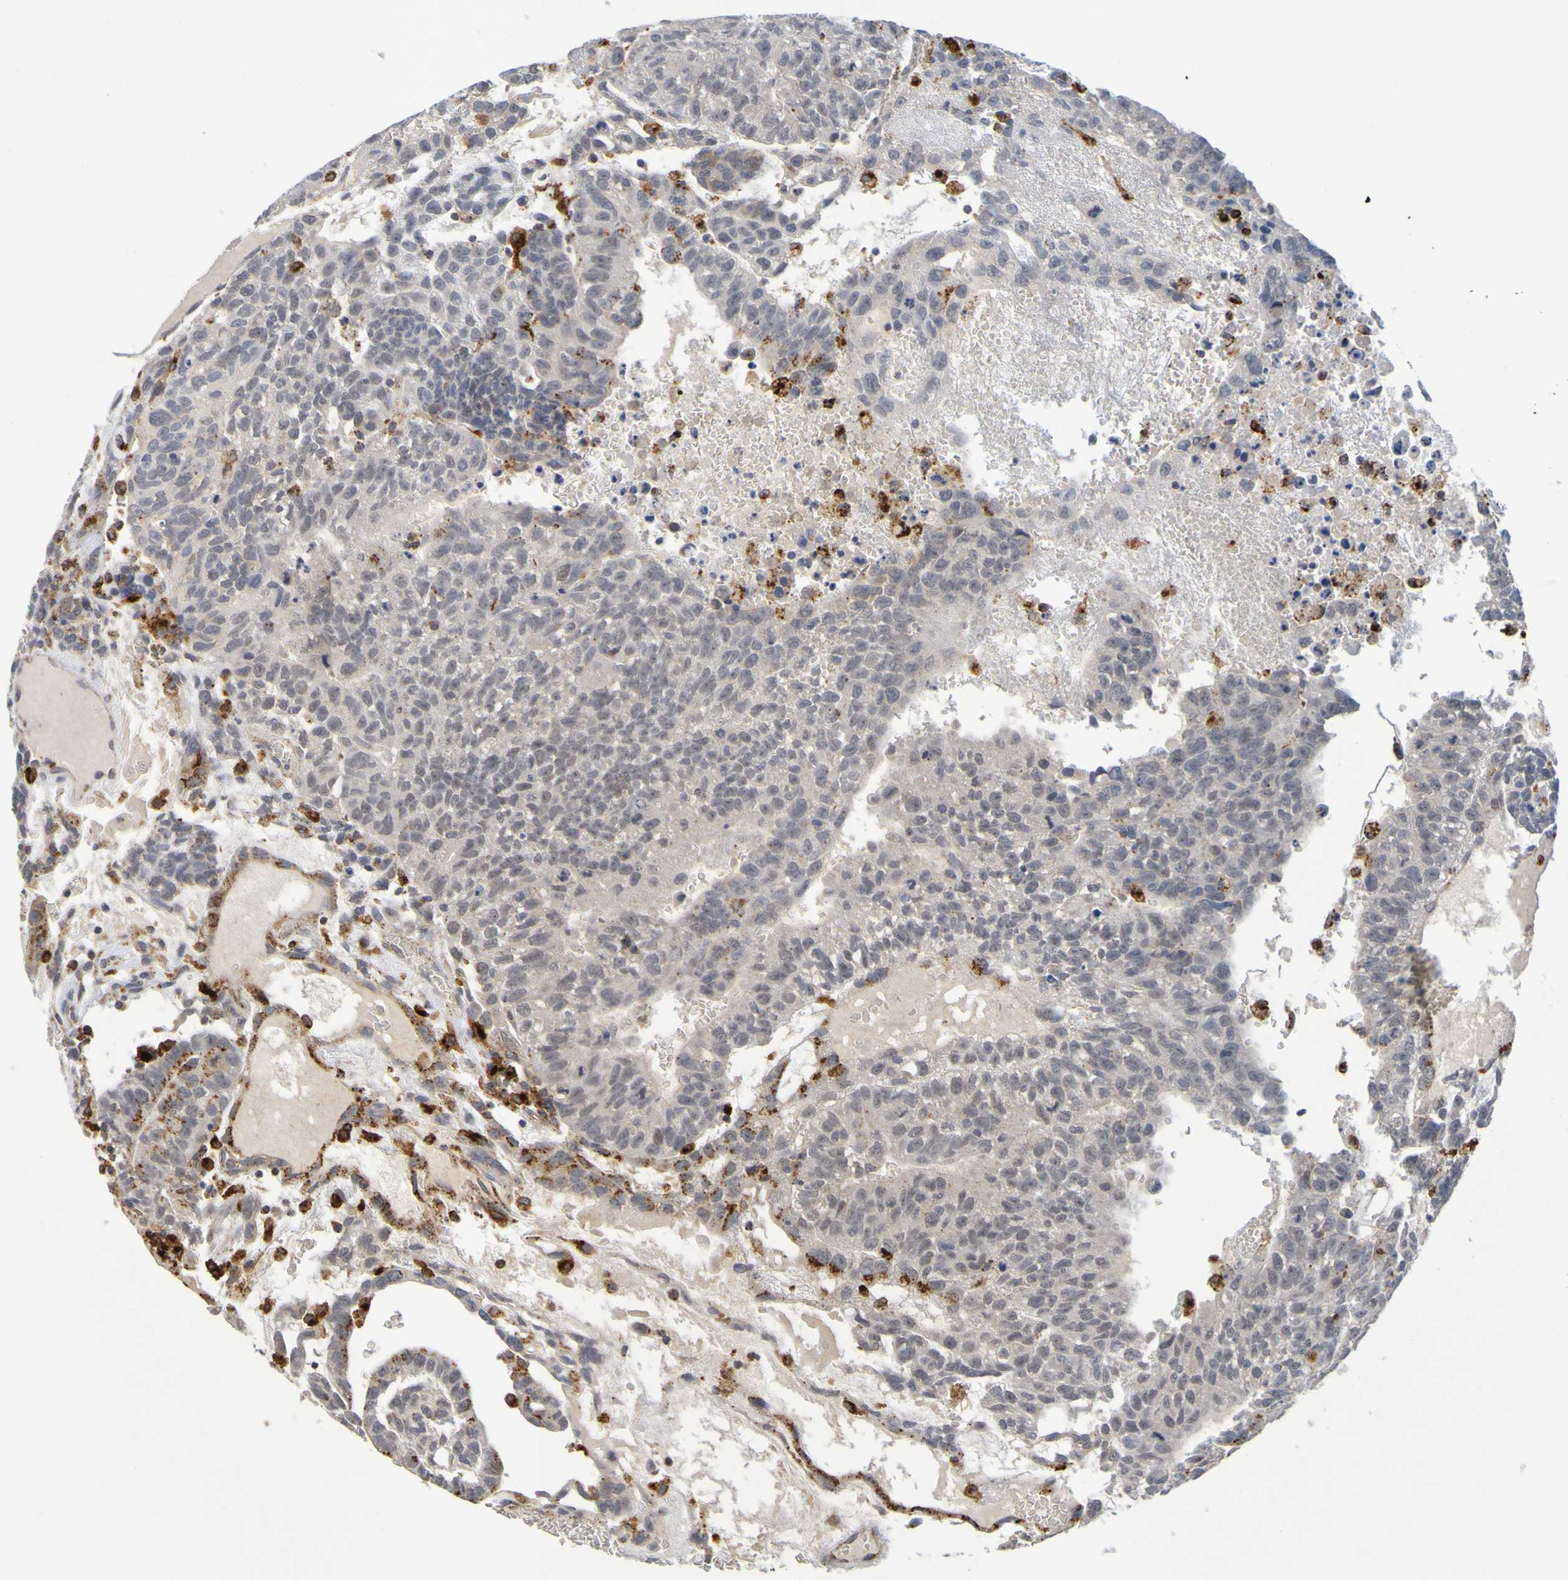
{"staining": {"intensity": "moderate", "quantity": "<25%", "location": "cytoplasmic/membranous"}, "tissue": "testis cancer", "cell_type": "Tumor cells", "image_type": "cancer", "snomed": [{"axis": "morphology", "description": "Seminoma, NOS"}, {"axis": "morphology", "description": "Carcinoma, Embryonal, NOS"}, {"axis": "topography", "description": "Testis"}], "caption": "Testis cancer (embryonal carcinoma) stained with immunohistochemistry (IHC) displays moderate cytoplasmic/membranous staining in about <25% of tumor cells. The staining was performed using DAB (3,3'-diaminobenzidine), with brown indicating positive protein expression. Nuclei are stained blue with hematoxylin.", "gene": "TPH1", "patient": {"sex": "male", "age": 52}}